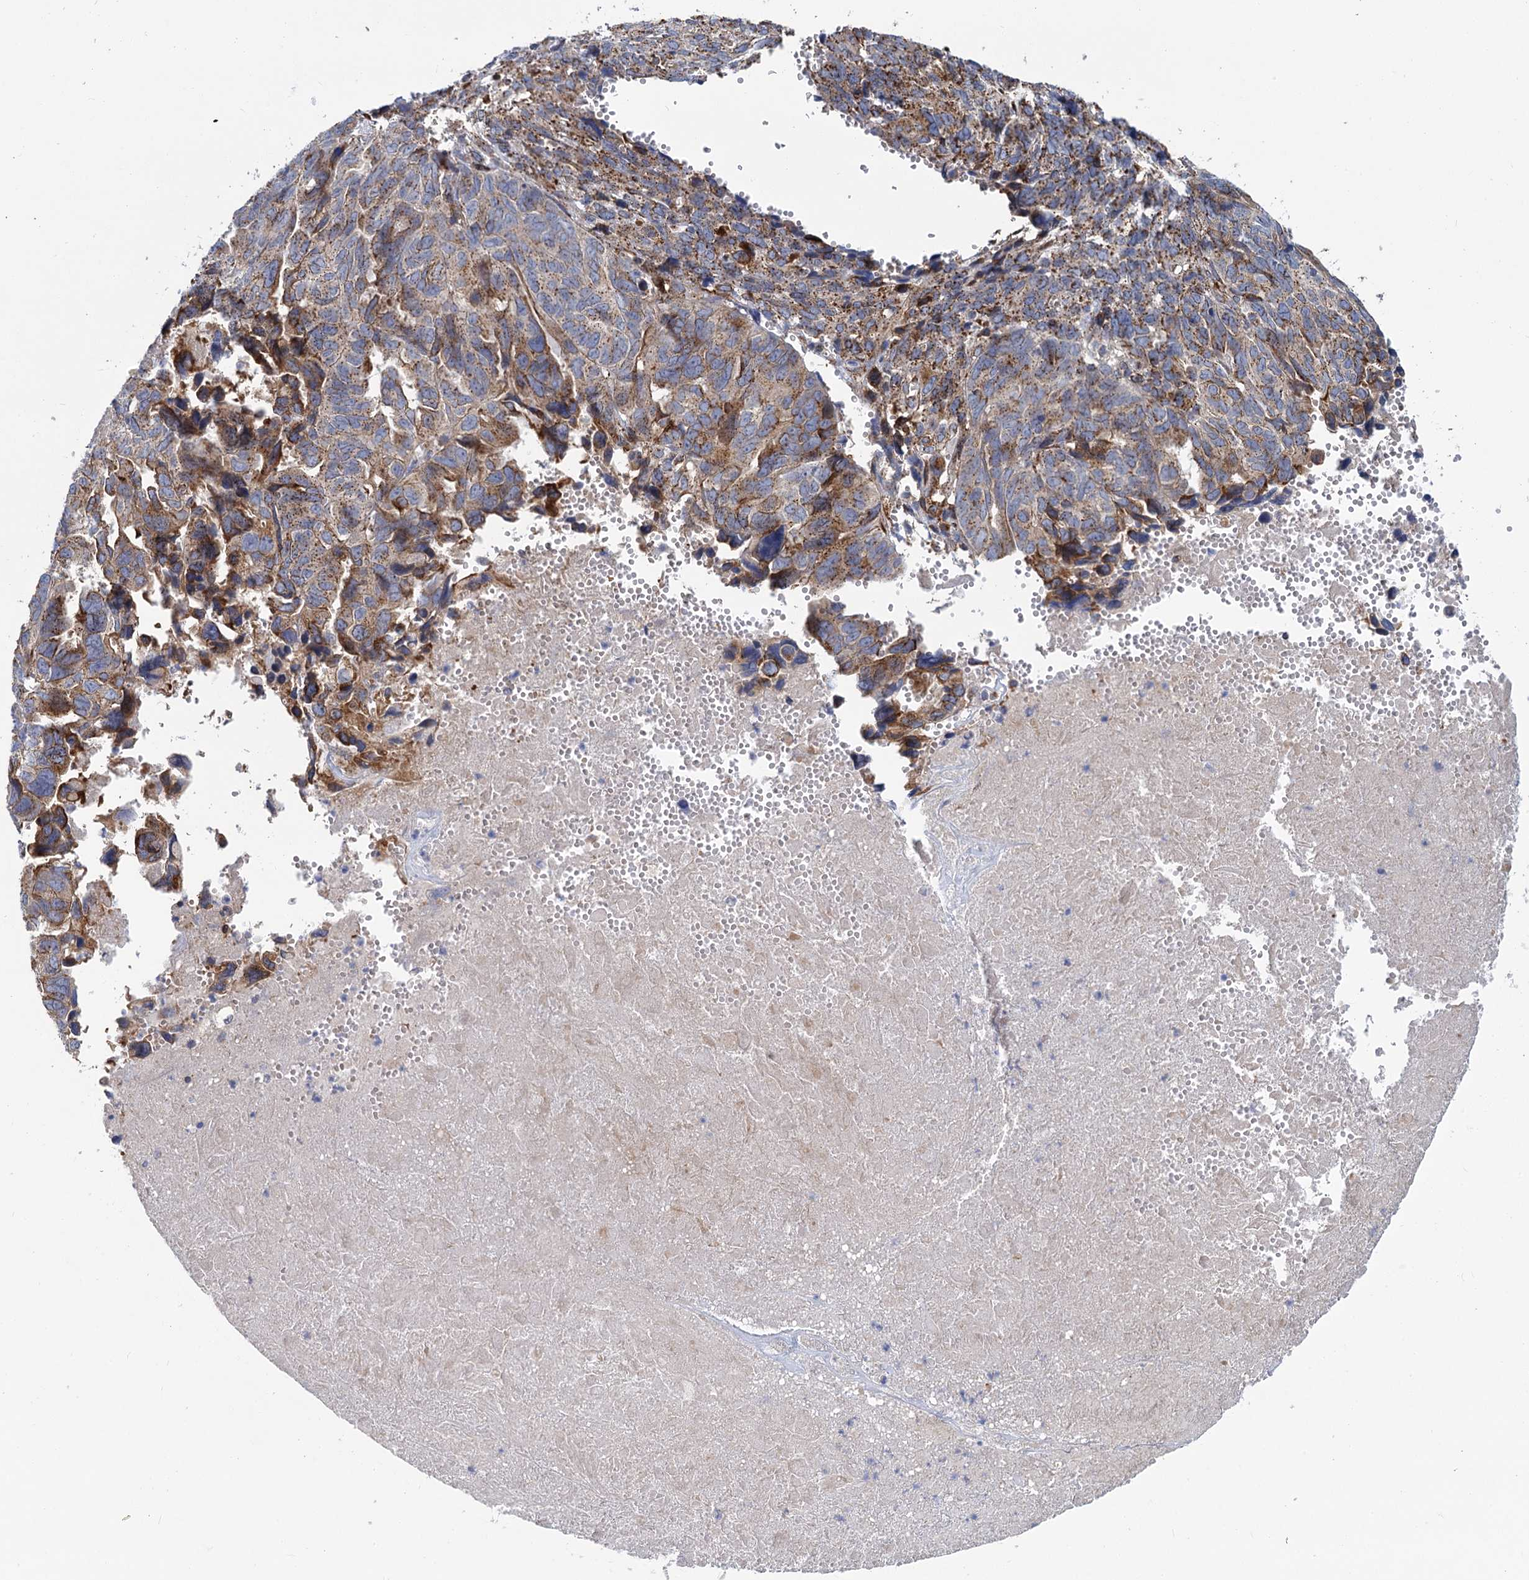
{"staining": {"intensity": "moderate", "quantity": ">75%", "location": "cytoplasmic/membranous"}, "tissue": "ovarian cancer", "cell_type": "Tumor cells", "image_type": "cancer", "snomed": [{"axis": "morphology", "description": "Cystadenocarcinoma, serous, NOS"}, {"axis": "topography", "description": "Ovary"}], "caption": "DAB (3,3'-diaminobenzidine) immunohistochemical staining of human serous cystadenocarcinoma (ovarian) reveals moderate cytoplasmic/membranous protein expression in approximately >75% of tumor cells.", "gene": "SUPT20H", "patient": {"sex": "female", "age": 79}}